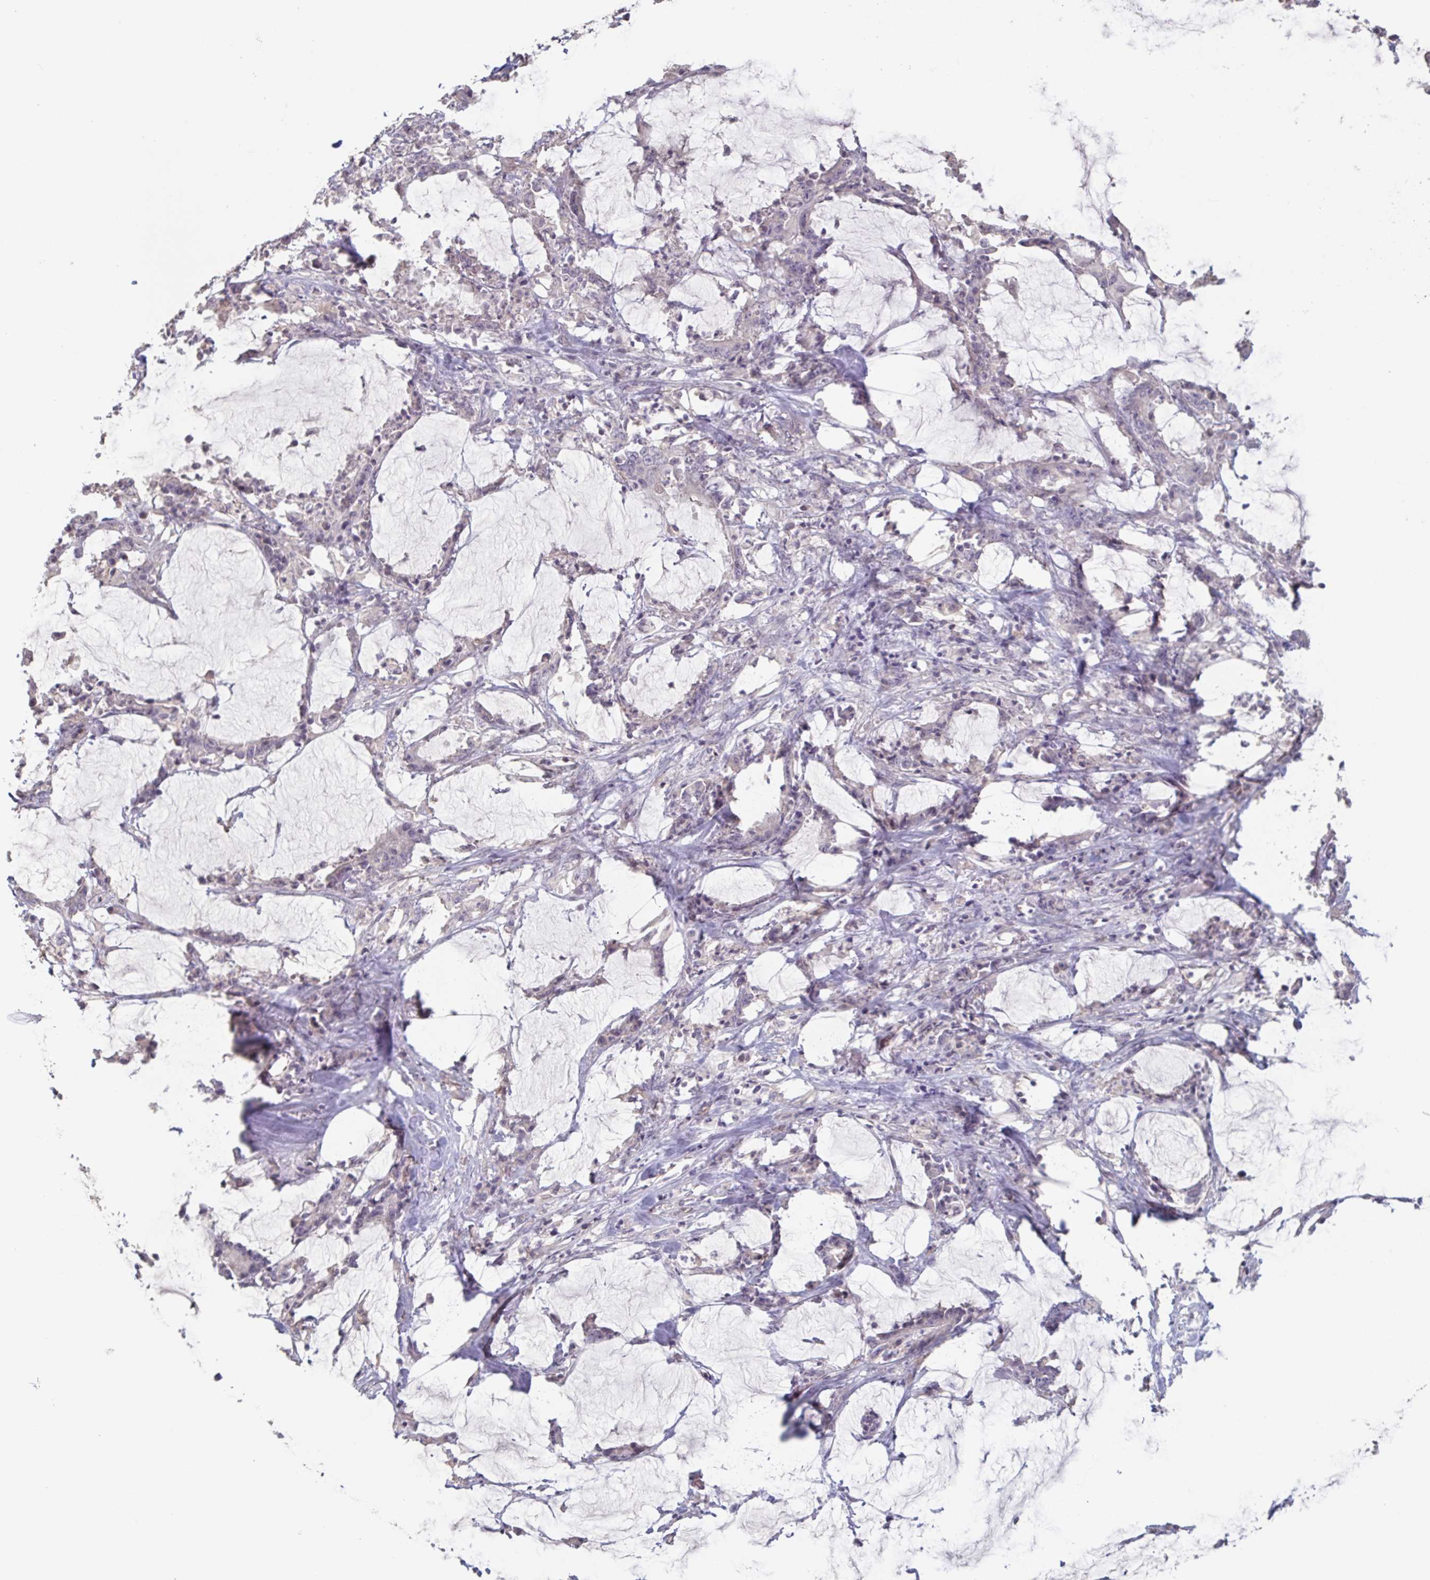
{"staining": {"intensity": "negative", "quantity": "none", "location": "none"}, "tissue": "stomach cancer", "cell_type": "Tumor cells", "image_type": "cancer", "snomed": [{"axis": "morphology", "description": "Adenocarcinoma, NOS"}, {"axis": "topography", "description": "Stomach, upper"}], "caption": "Tumor cells show no significant positivity in adenocarcinoma (stomach).", "gene": "INSL5", "patient": {"sex": "male", "age": 68}}